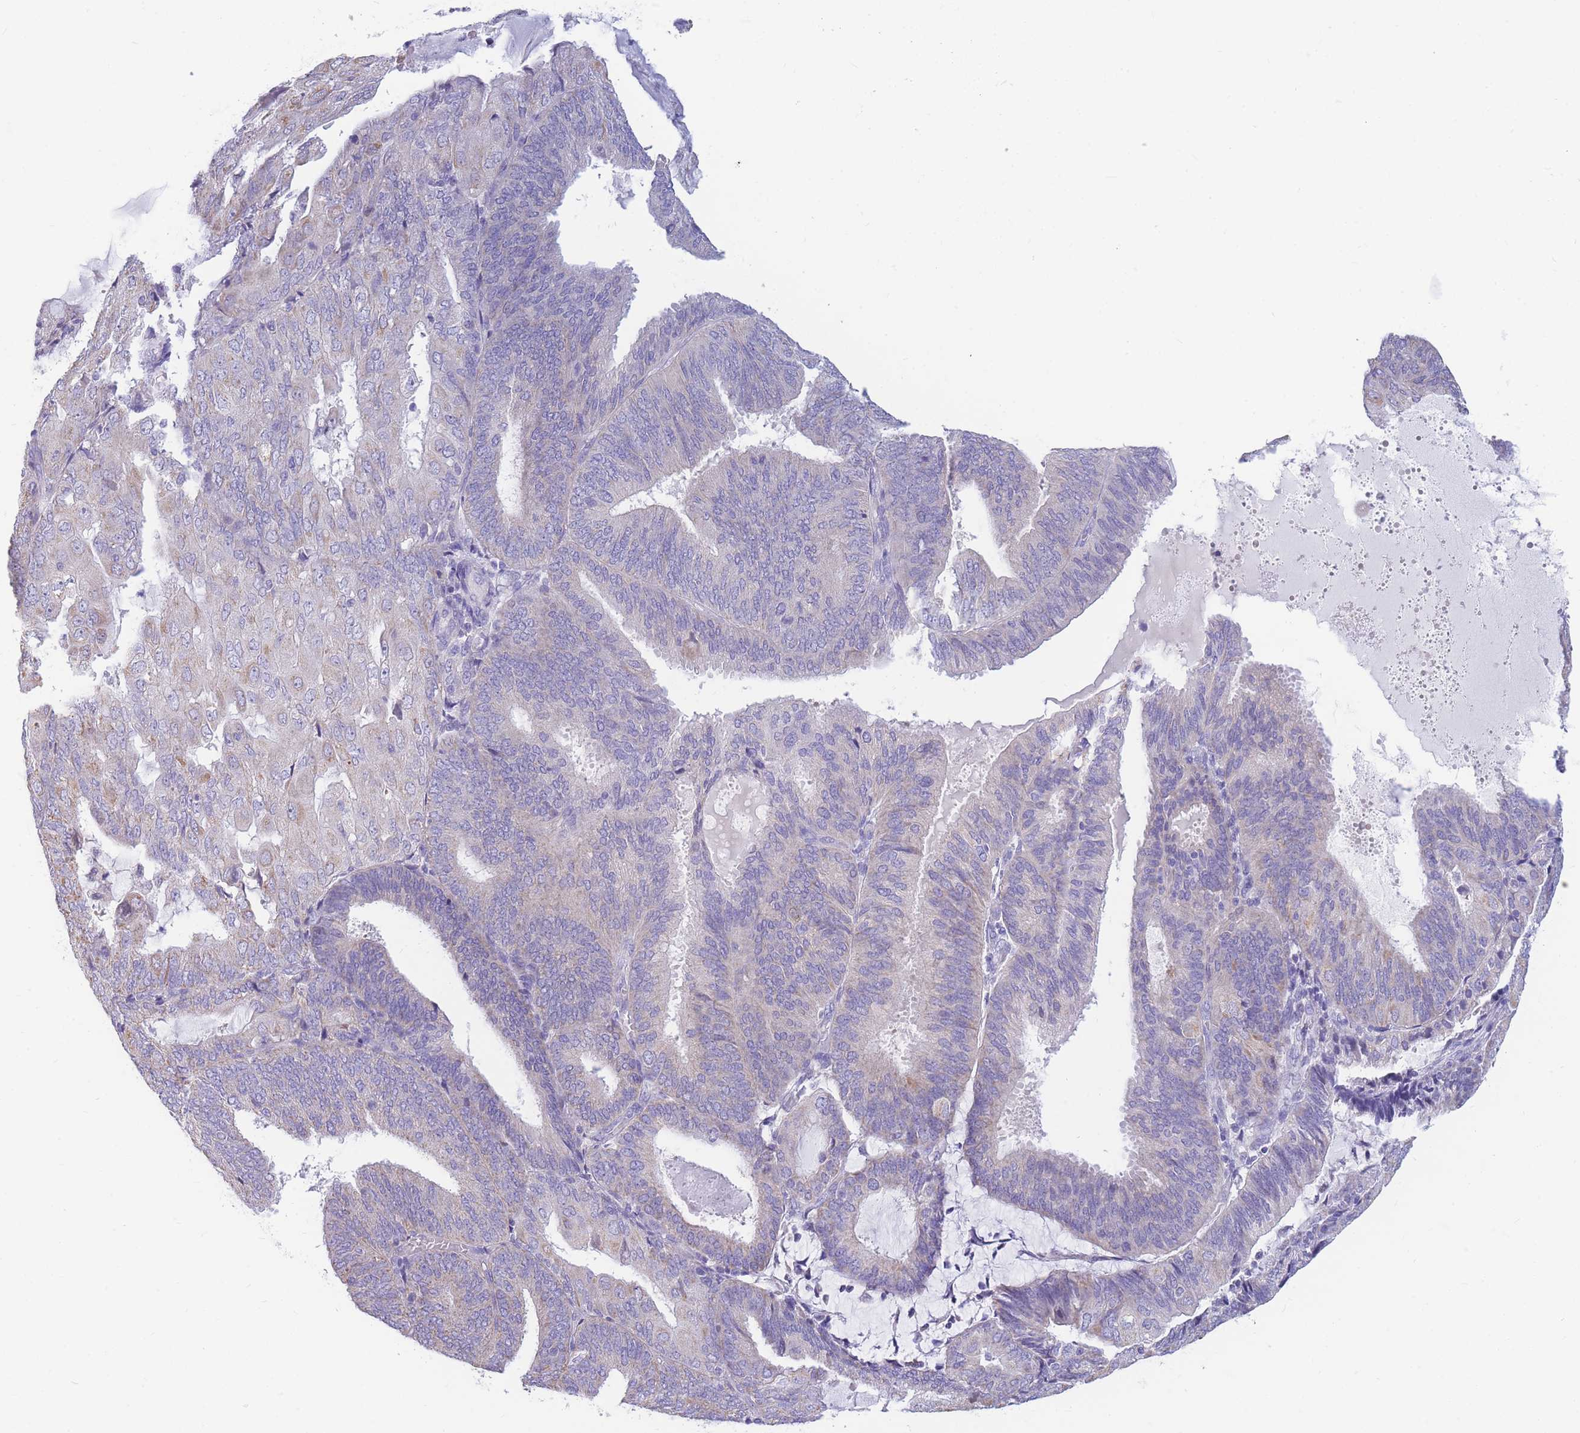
{"staining": {"intensity": "negative", "quantity": "none", "location": "none"}, "tissue": "endometrial cancer", "cell_type": "Tumor cells", "image_type": "cancer", "snomed": [{"axis": "morphology", "description": "Adenocarcinoma, NOS"}, {"axis": "topography", "description": "Endometrium"}], "caption": "Tumor cells are negative for protein expression in human endometrial cancer.", "gene": "DHRS11", "patient": {"sex": "female", "age": 81}}